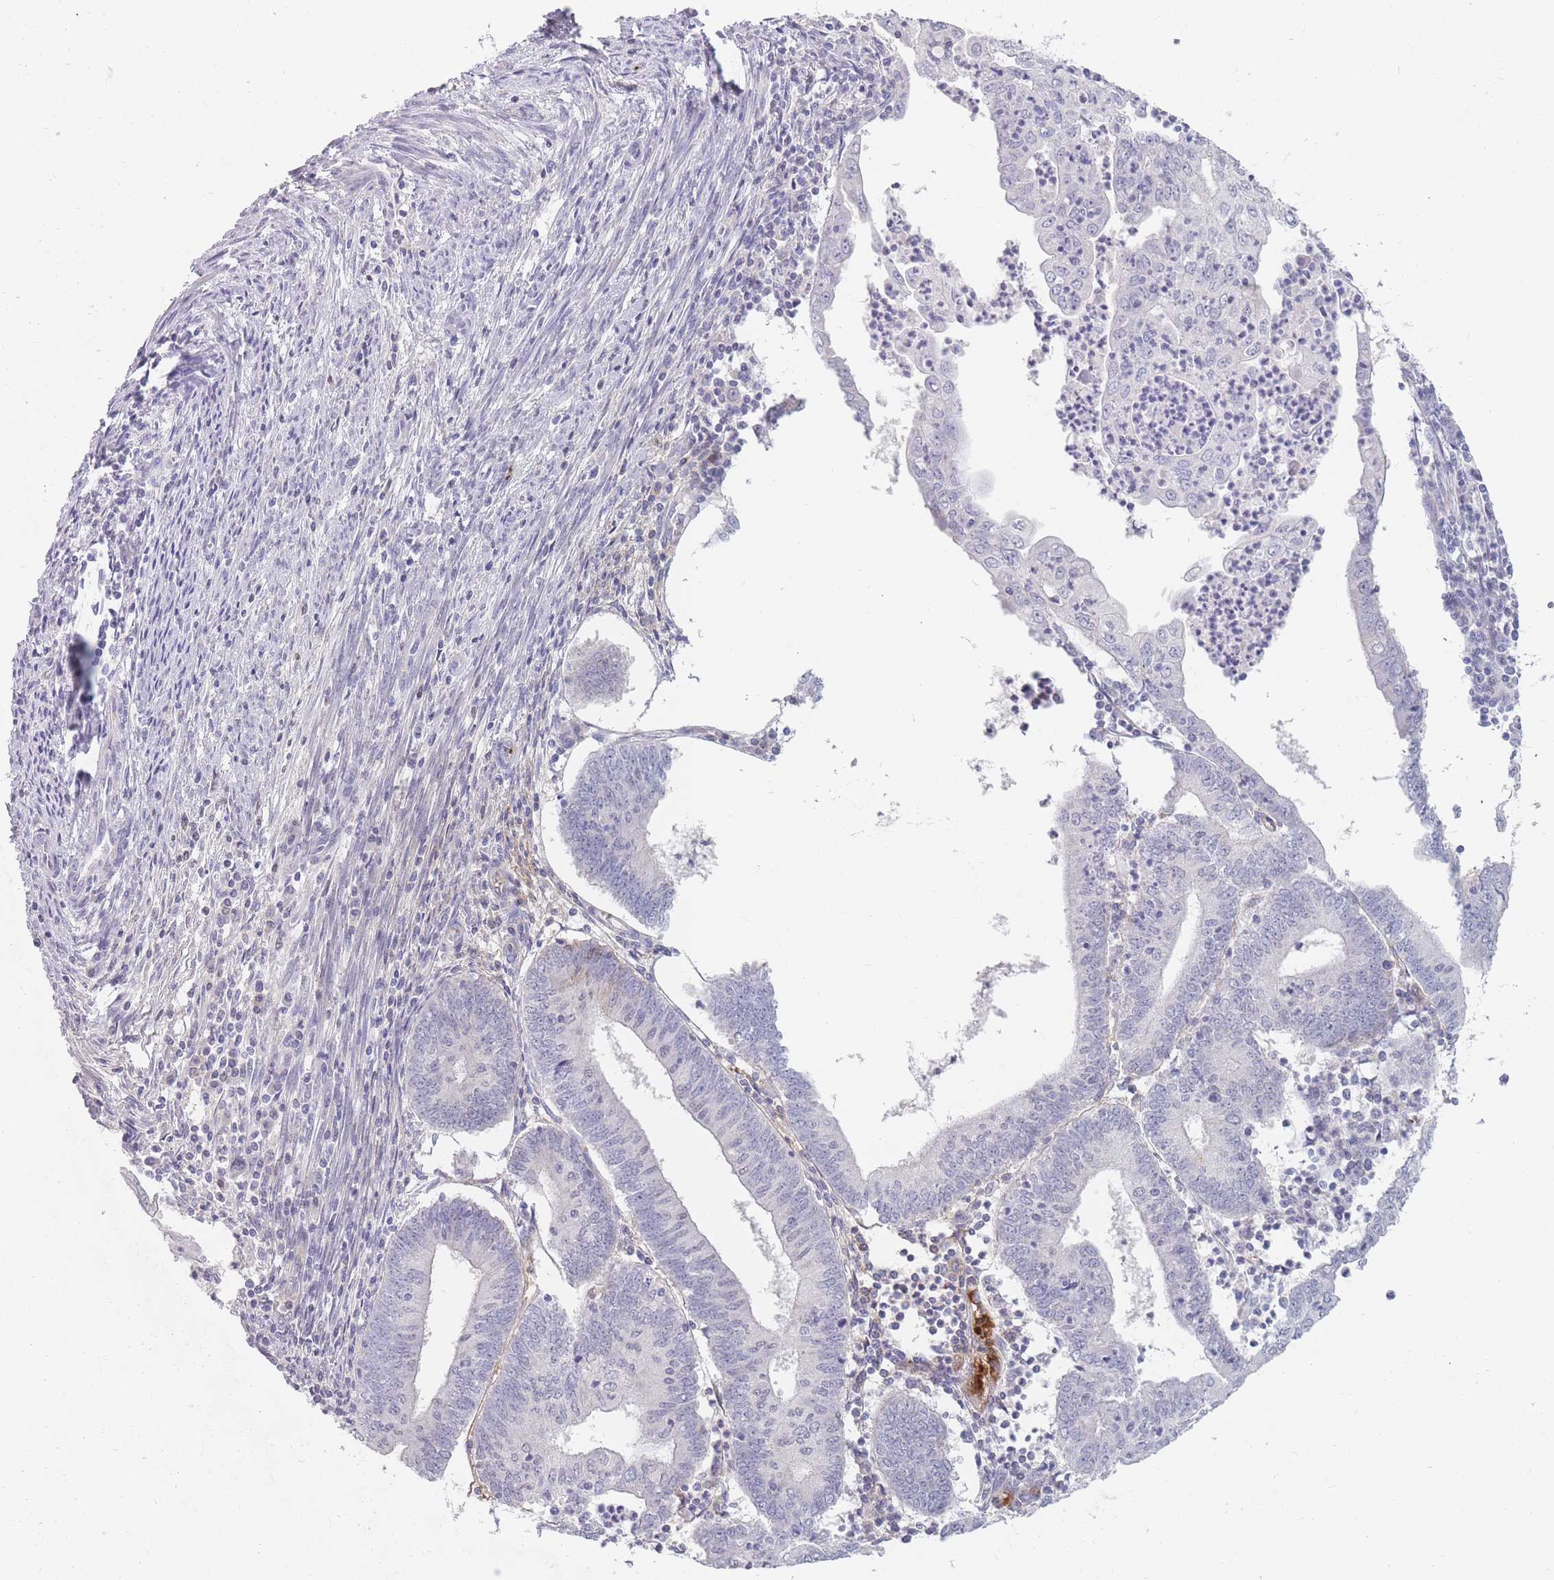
{"staining": {"intensity": "negative", "quantity": "none", "location": "none"}, "tissue": "endometrial cancer", "cell_type": "Tumor cells", "image_type": "cancer", "snomed": [{"axis": "morphology", "description": "Adenocarcinoma, NOS"}, {"axis": "topography", "description": "Endometrium"}], "caption": "An image of human adenocarcinoma (endometrial) is negative for staining in tumor cells.", "gene": "PRG4", "patient": {"sex": "female", "age": 60}}